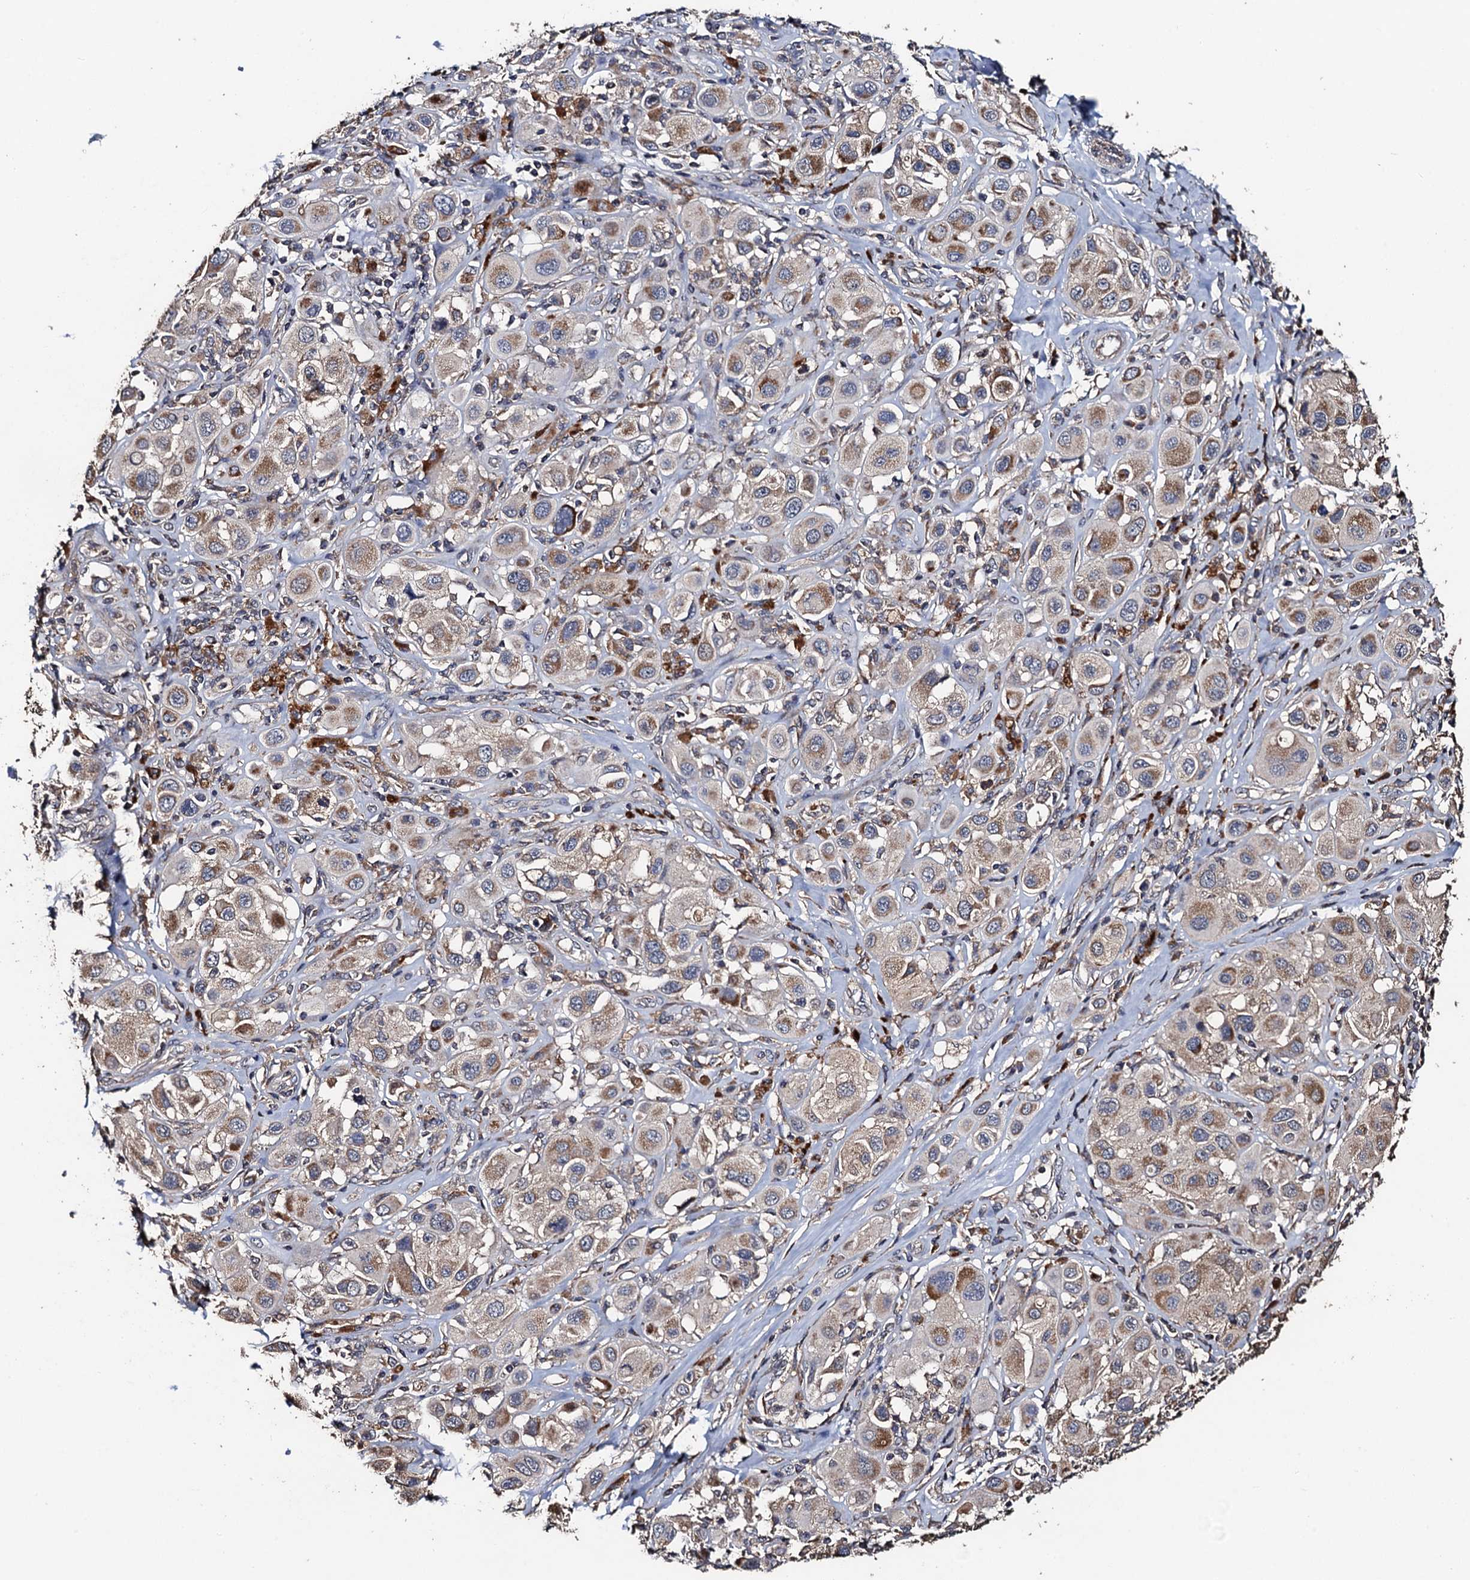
{"staining": {"intensity": "moderate", "quantity": "25%-75%", "location": "cytoplasmic/membranous"}, "tissue": "melanoma", "cell_type": "Tumor cells", "image_type": "cancer", "snomed": [{"axis": "morphology", "description": "Malignant melanoma, Metastatic site"}, {"axis": "topography", "description": "Skin"}], "caption": "Melanoma stained with a protein marker shows moderate staining in tumor cells.", "gene": "PPTC7", "patient": {"sex": "male", "age": 41}}